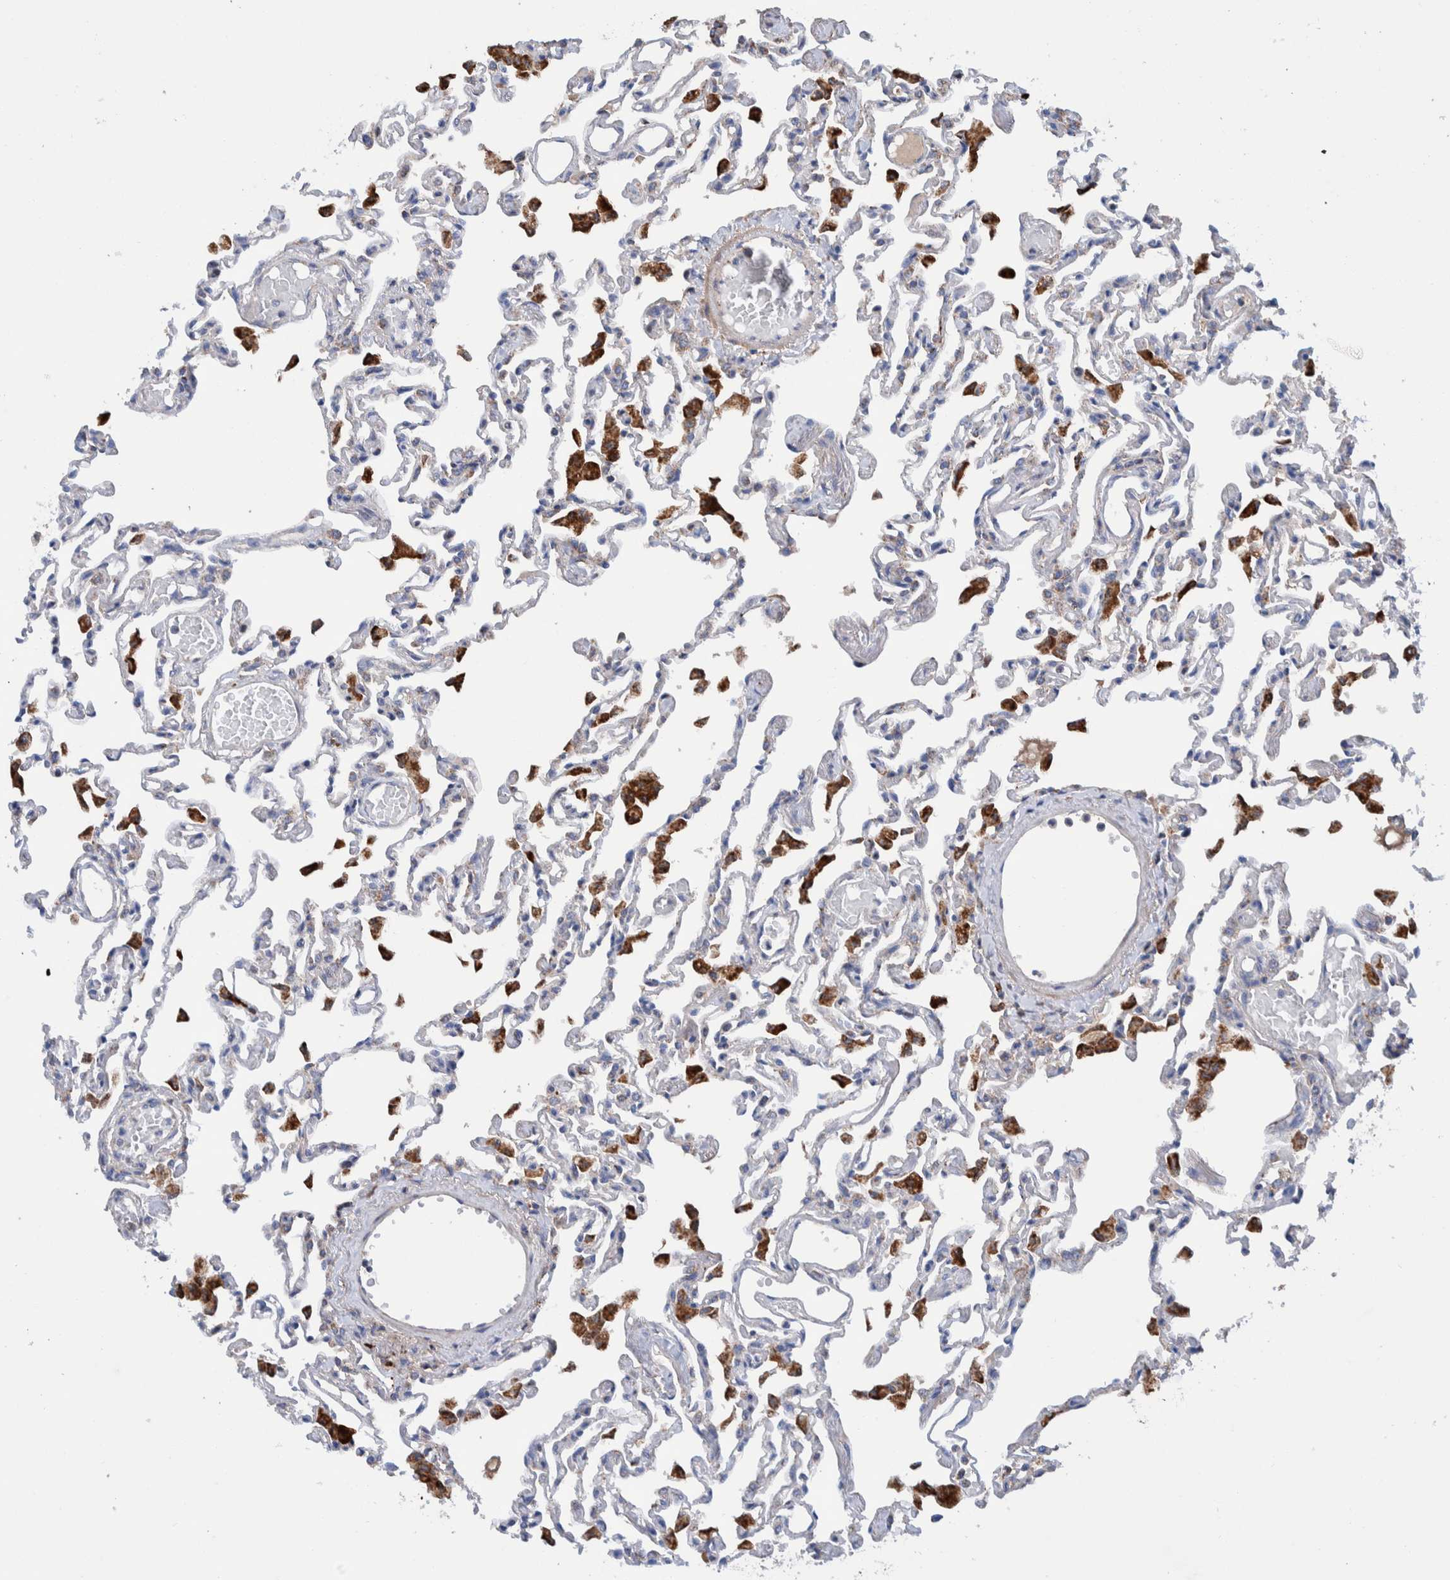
{"staining": {"intensity": "negative", "quantity": "none", "location": "none"}, "tissue": "lung", "cell_type": "Alveolar cells", "image_type": "normal", "snomed": [{"axis": "morphology", "description": "Normal tissue, NOS"}, {"axis": "topography", "description": "Bronchus"}, {"axis": "topography", "description": "Lung"}], "caption": "IHC photomicrograph of benign lung stained for a protein (brown), which displays no staining in alveolar cells.", "gene": "DECR1", "patient": {"sex": "female", "age": 49}}